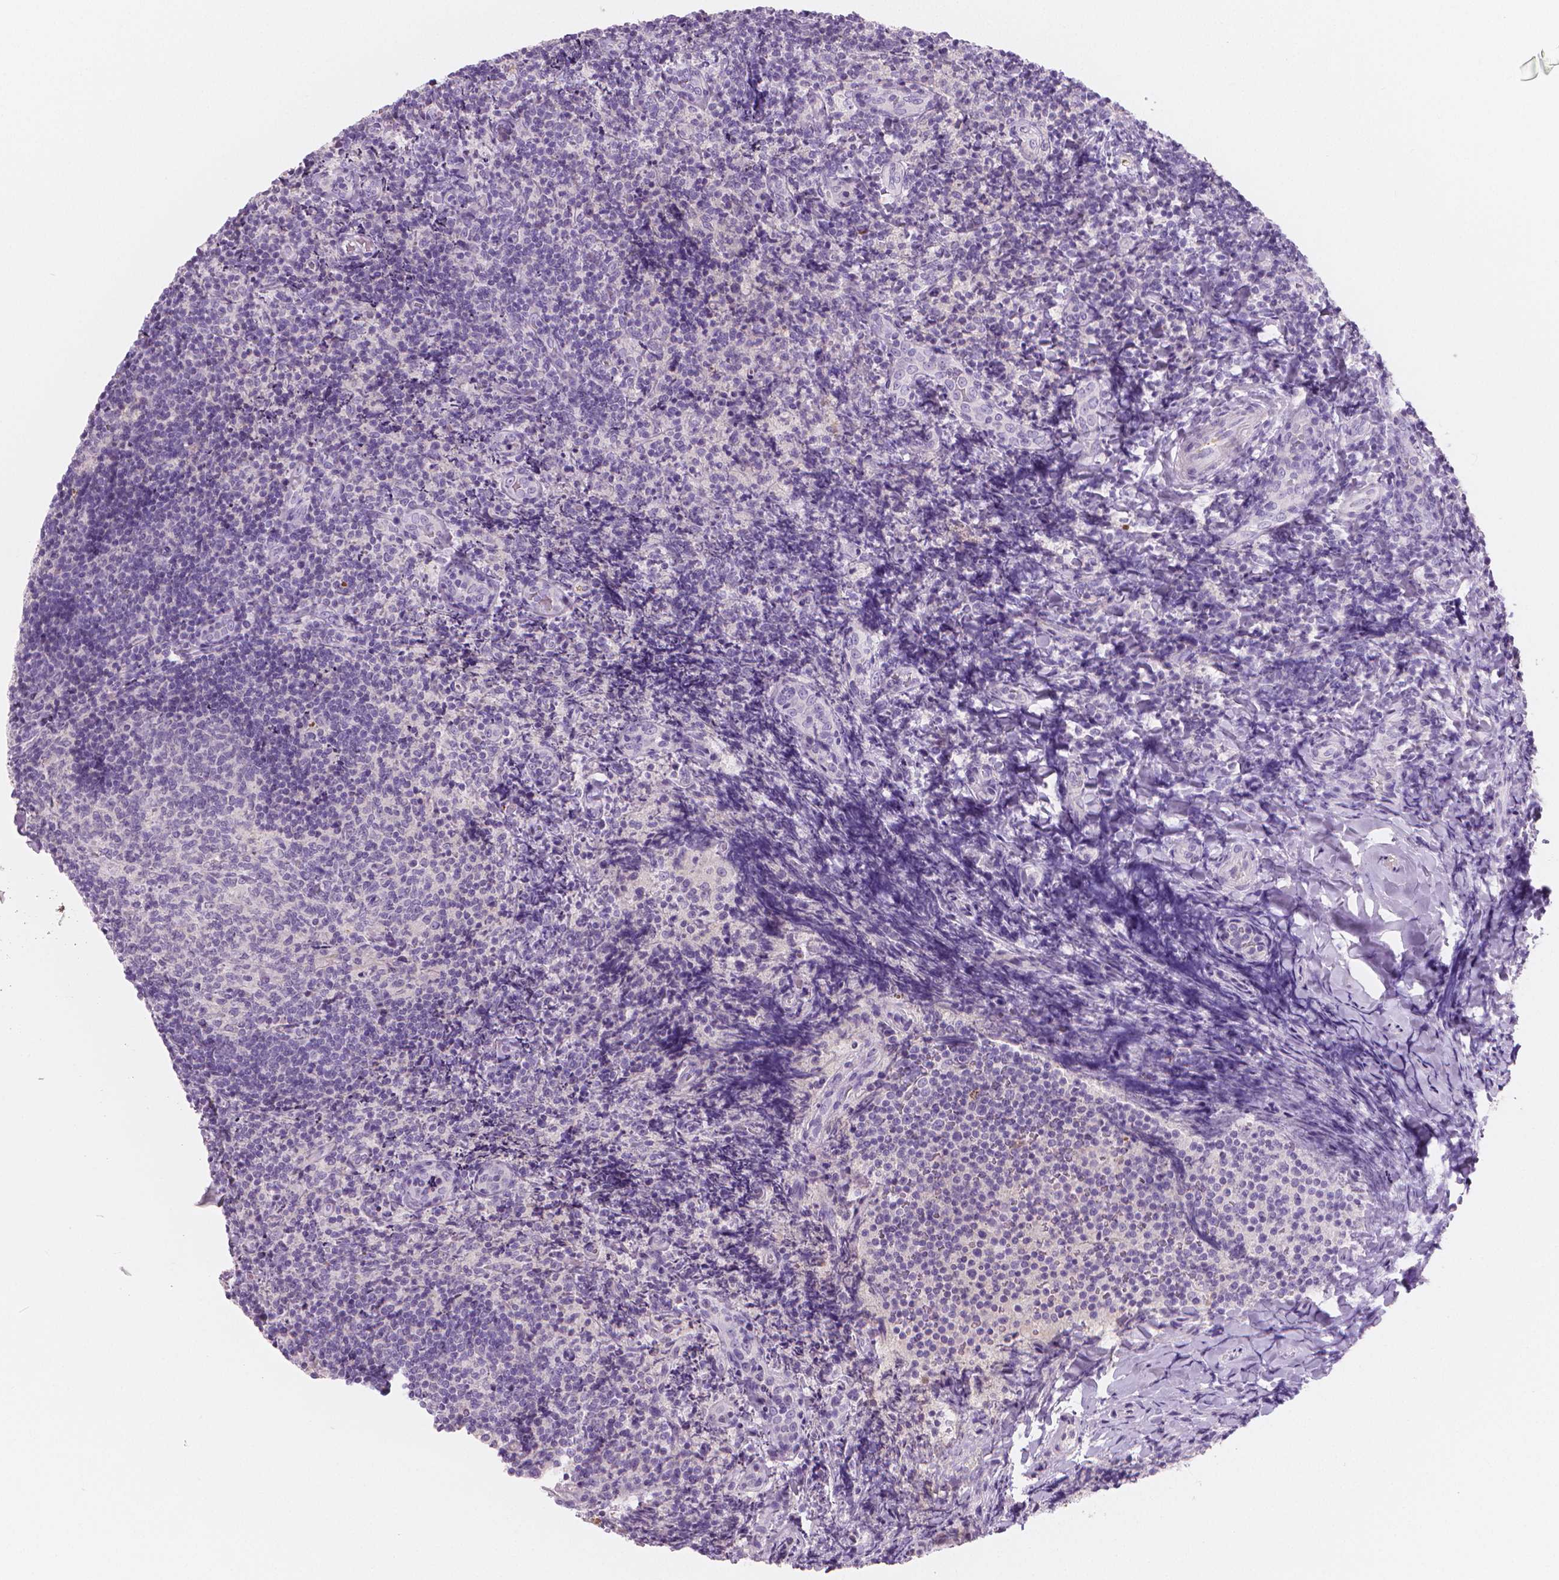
{"staining": {"intensity": "negative", "quantity": "none", "location": "none"}, "tissue": "tonsil", "cell_type": "Germinal center cells", "image_type": "normal", "snomed": [{"axis": "morphology", "description": "Normal tissue, NOS"}, {"axis": "topography", "description": "Tonsil"}], "caption": "Immunohistochemistry (IHC) micrograph of benign tonsil: human tonsil stained with DAB exhibits no significant protein staining in germinal center cells.", "gene": "APOA4", "patient": {"sex": "female", "age": 10}}